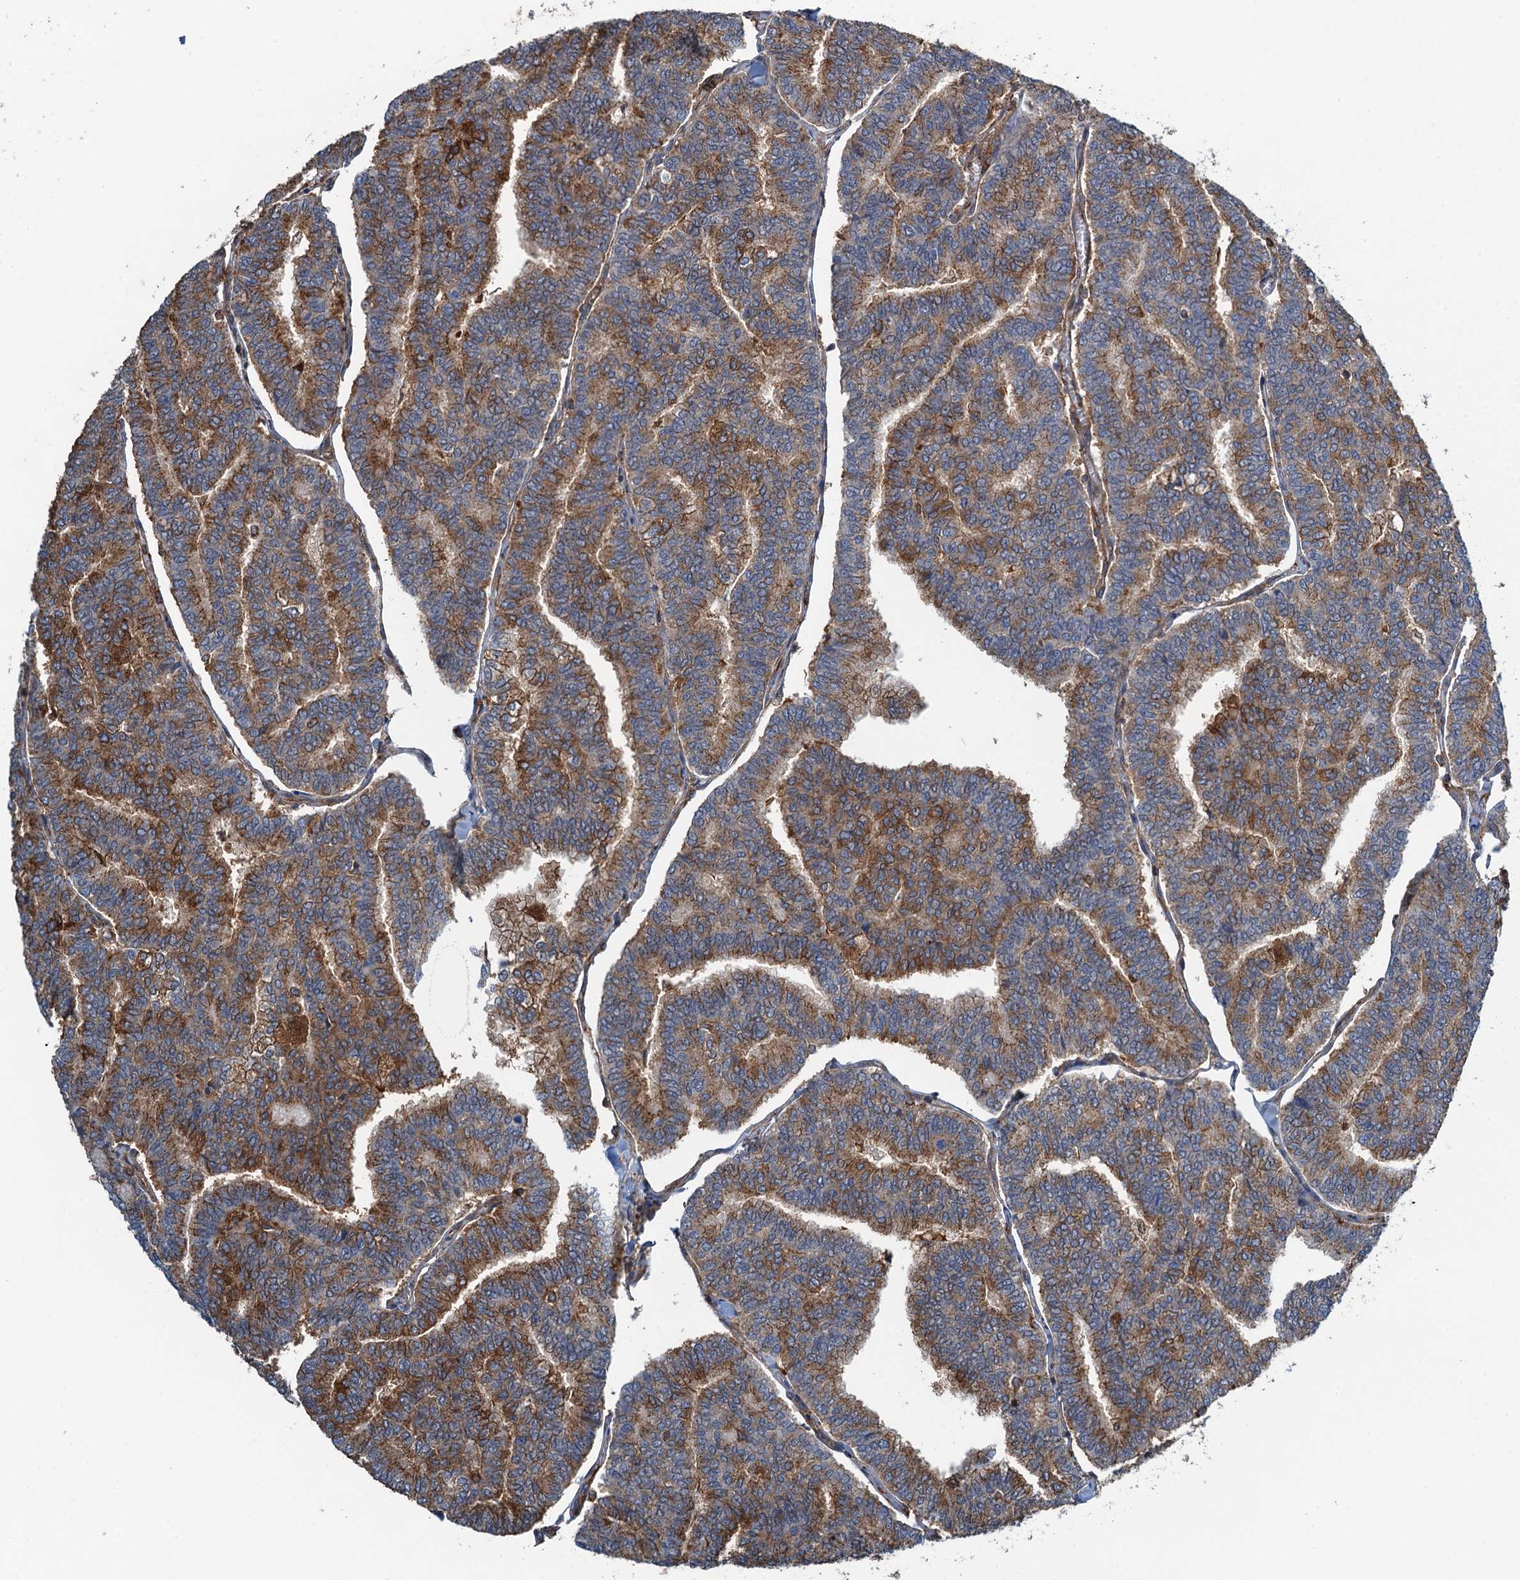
{"staining": {"intensity": "moderate", "quantity": ">75%", "location": "cytoplasmic/membranous"}, "tissue": "thyroid cancer", "cell_type": "Tumor cells", "image_type": "cancer", "snomed": [{"axis": "morphology", "description": "Papillary adenocarcinoma, NOS"}, {"axis": "topography", "description": "Thyroid gland"}], "caption": "A medium amount of moderate cytoplasmic/membranous positivity is appreciated in approximately >75% of tumor cells in thyroid cancer tissue.", "gene": "WHAMM", "patient": {"sex": "female", "age": 35}}